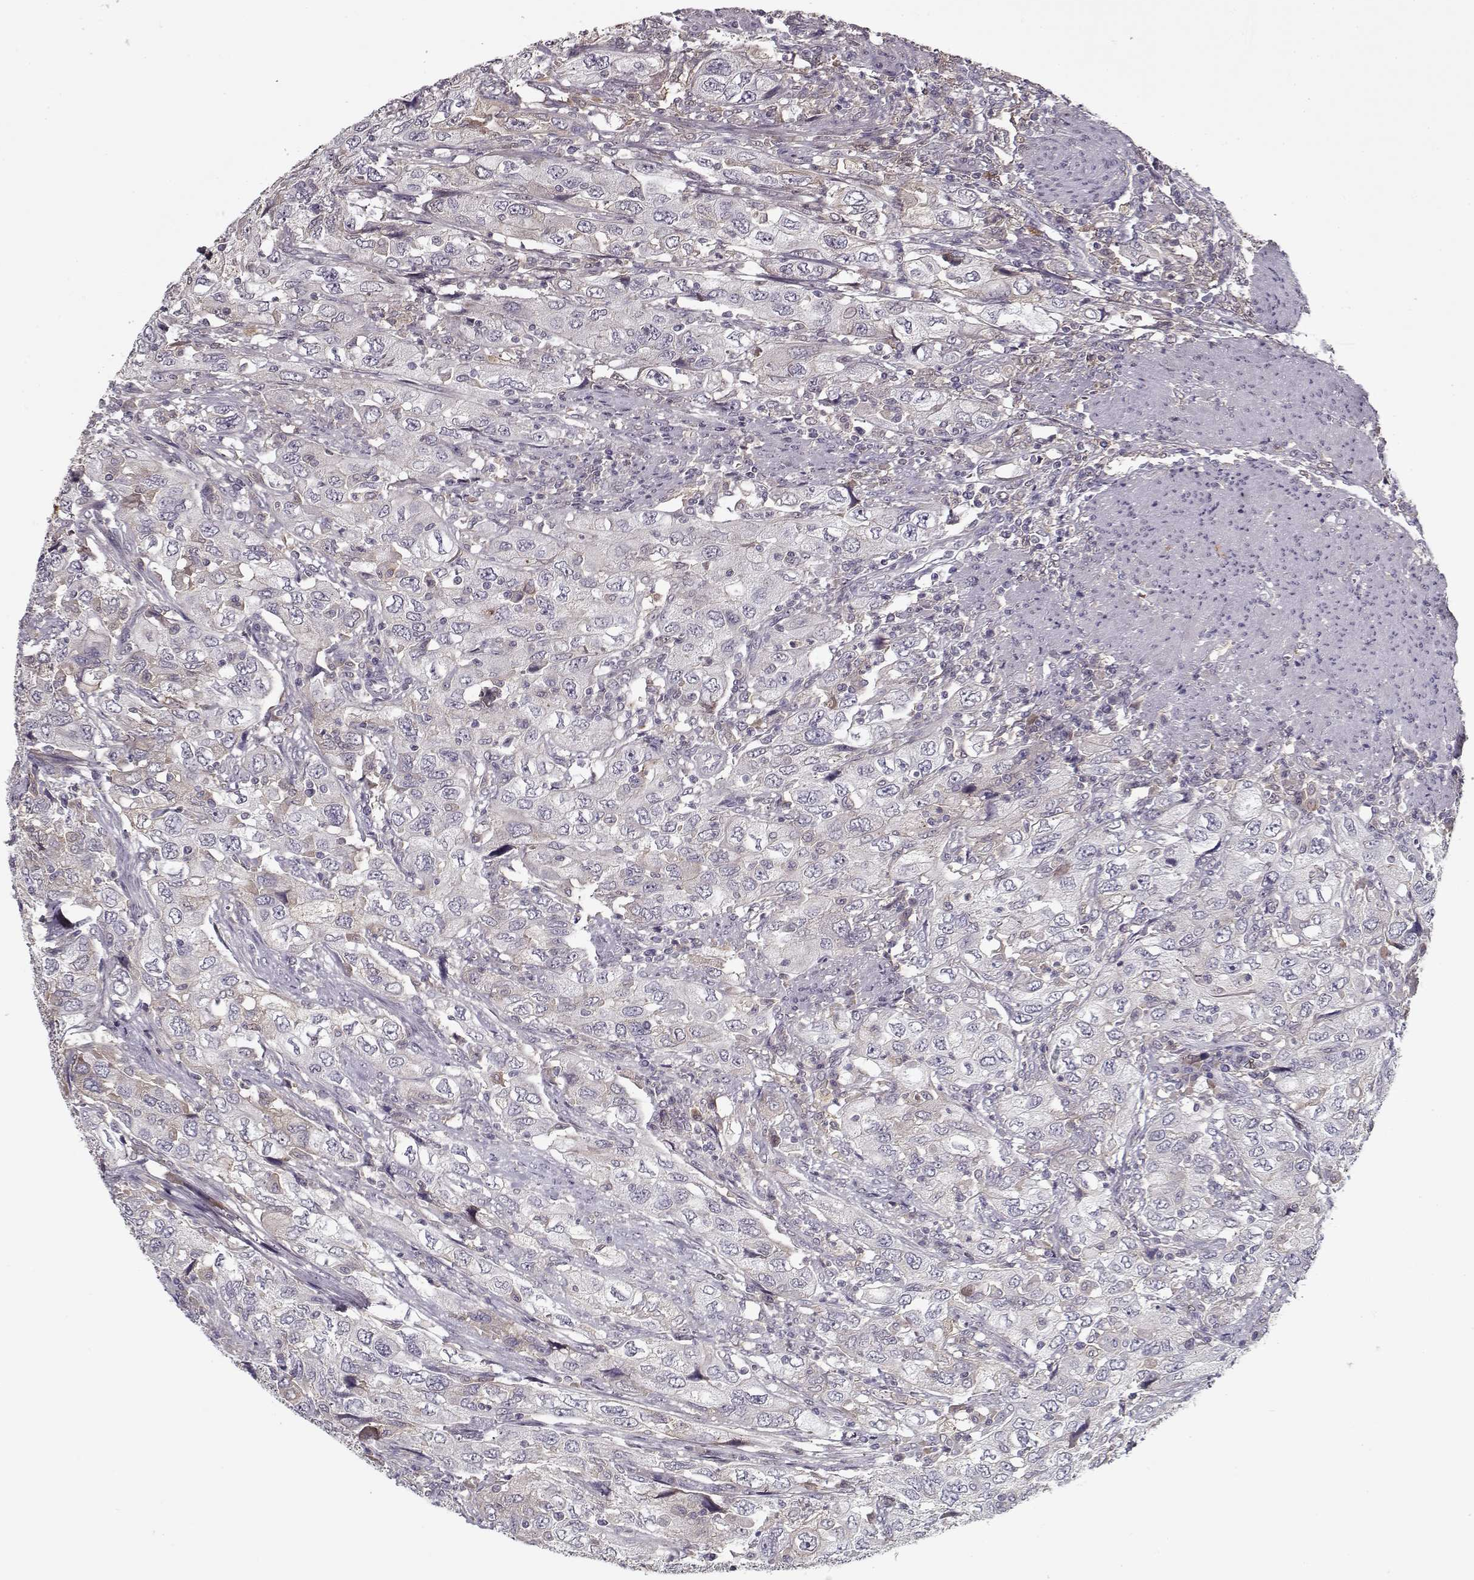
{"staining": {"intensity": "negative", "quantity": "none", "location": "none"}, "tissue": "urothelial cancer", "cell_type": "Tumor cells", "image_type": "cancer", "snomed": [{"axis": "morphology", "description": "Urothelial carcinoma, High grade"}, {"axis": "topography", "description": "Urinary bladder"}], "caption": "This is a micrograph of immunohistochemistry staining of high-grade urothelial carcinoma, which shows no staining in tumor cells.", "gene": "AFM", "patient": {"sex": "male", "age": 76}}